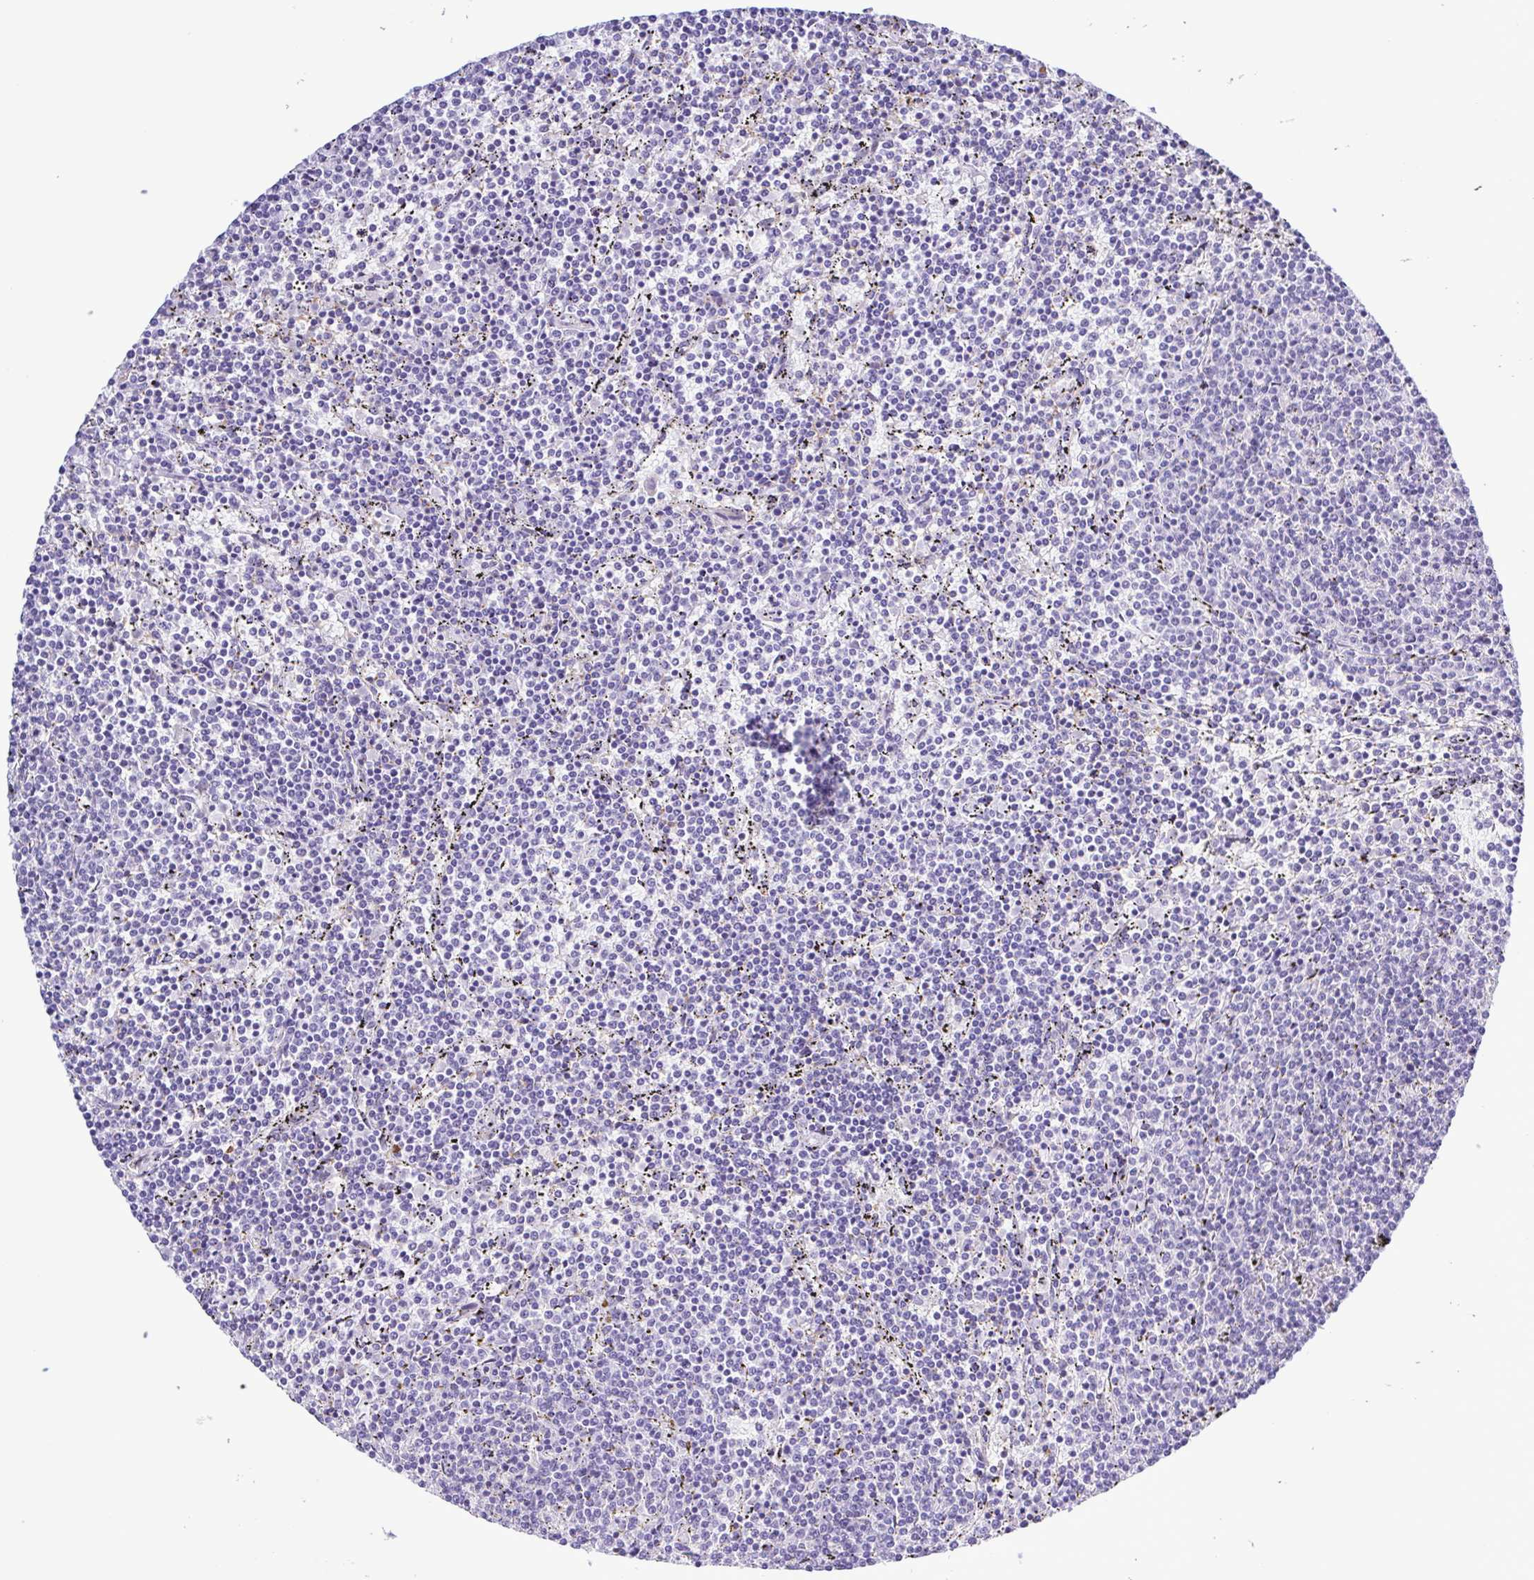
{"staining": {"intensity": "negative", "quantity": "none", "location": "none"}, "tissue": "lymphoma", "cell_type": "Tumor cells", "image_type": "cancer", "snomed": [{"axis": "morphology", "description": "Malignant lymphoma, non-Hodgkin's type, Low grade"}, {"axis": "topography", "description": "Spleen"}], "caption": "DAB immunohistochemical staining of human lymphoma demonstrates no significant positivity in tumor cells.", "gene": "GABBR2", "patient": {"sex": "female", "age": 50}}